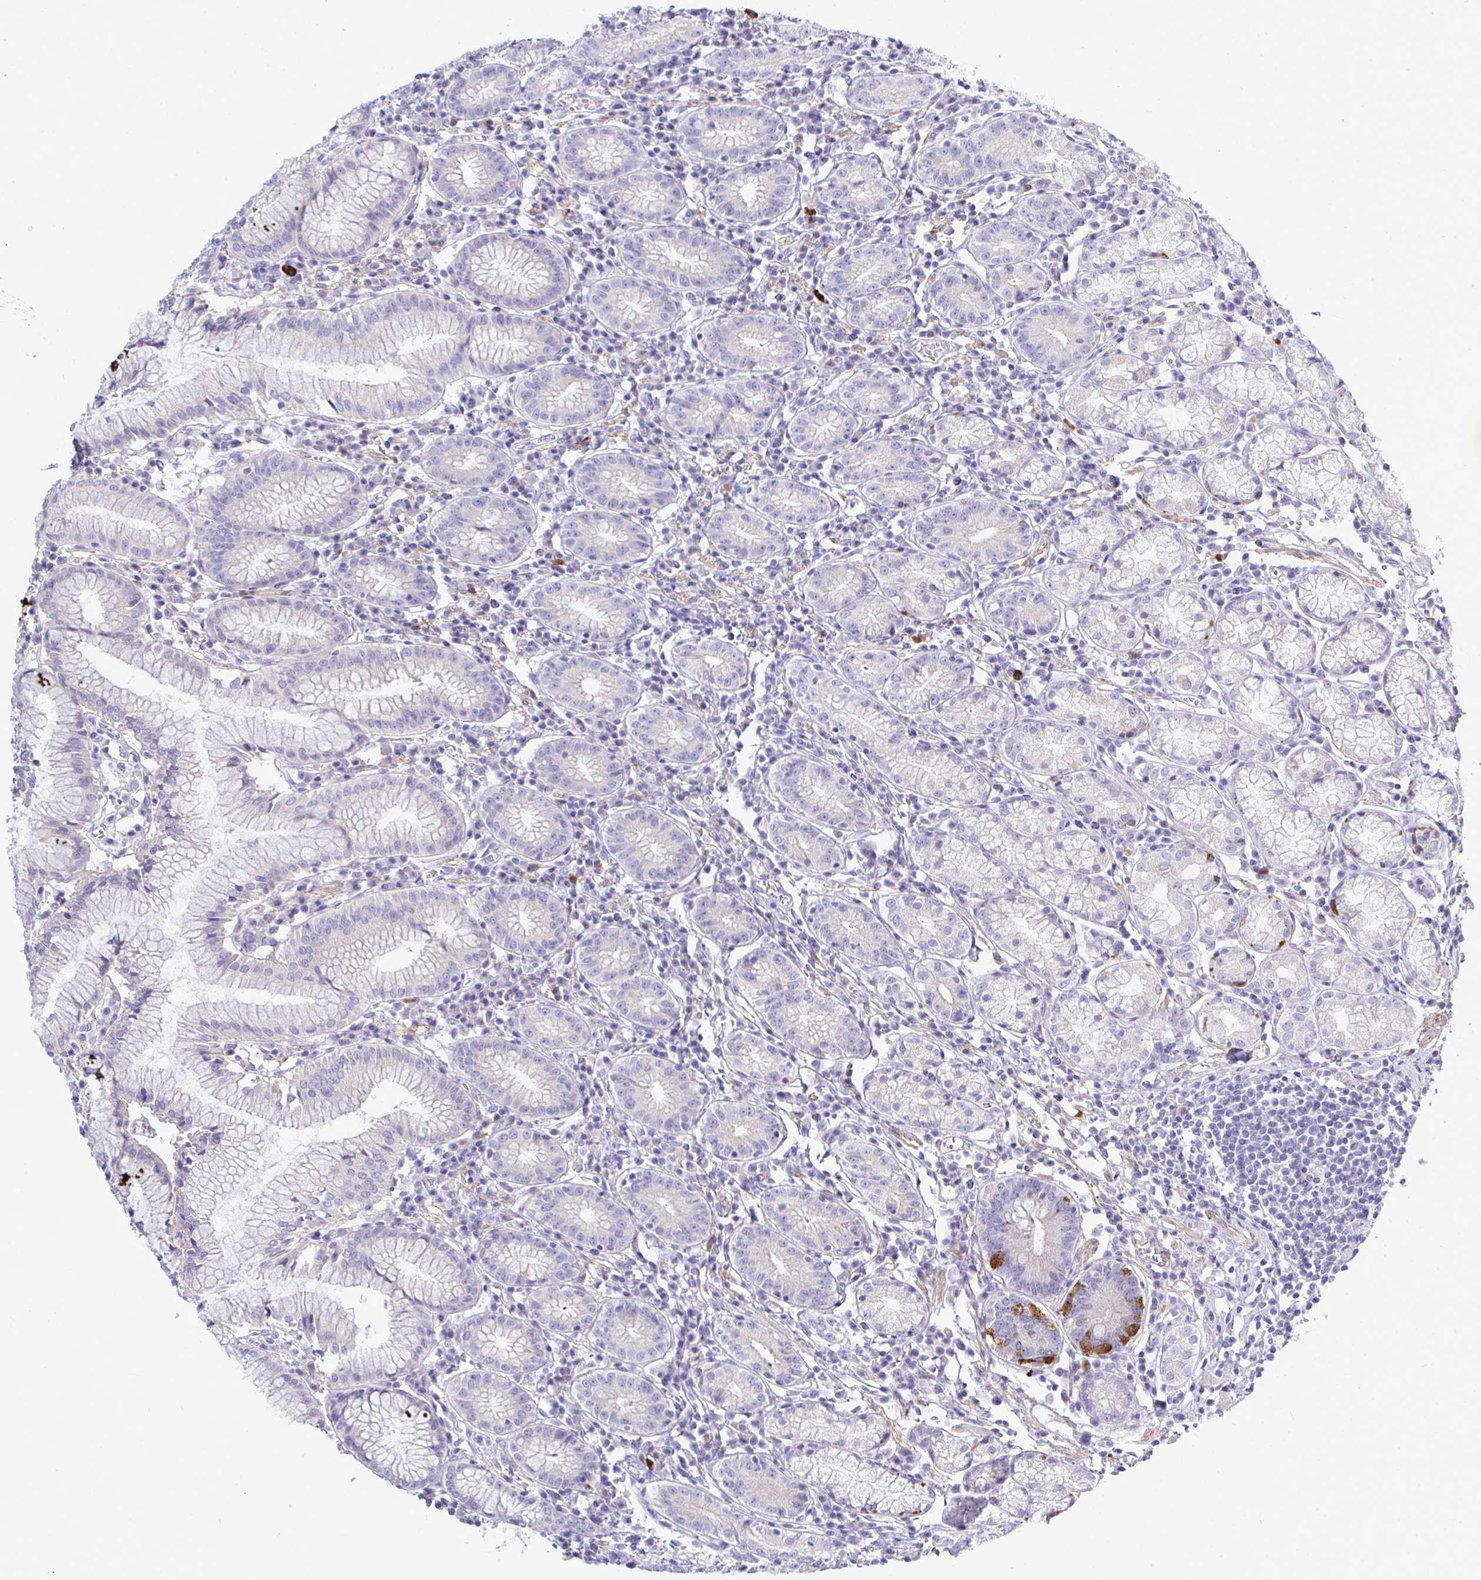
{"staining": {"intensity": "strong", "quantity": "<25%", "location": "cytoplasmic/membranous"}, "tissue": "stomach", "cell_type": "Glandular cells", "image_type": "normal", "snomed": [{"axis": "morphology", "description": "Normal tissue, NOS"}, {"axis": "topography", "description": "Stomach"}], "caption": "Protein expression analysis of normal stomach demonstrates strong cytoplasmic/membranous positivity in about <25% of glandular cells.", "gene": "MED11", "patient": {"sex": "male", "age": 55}}